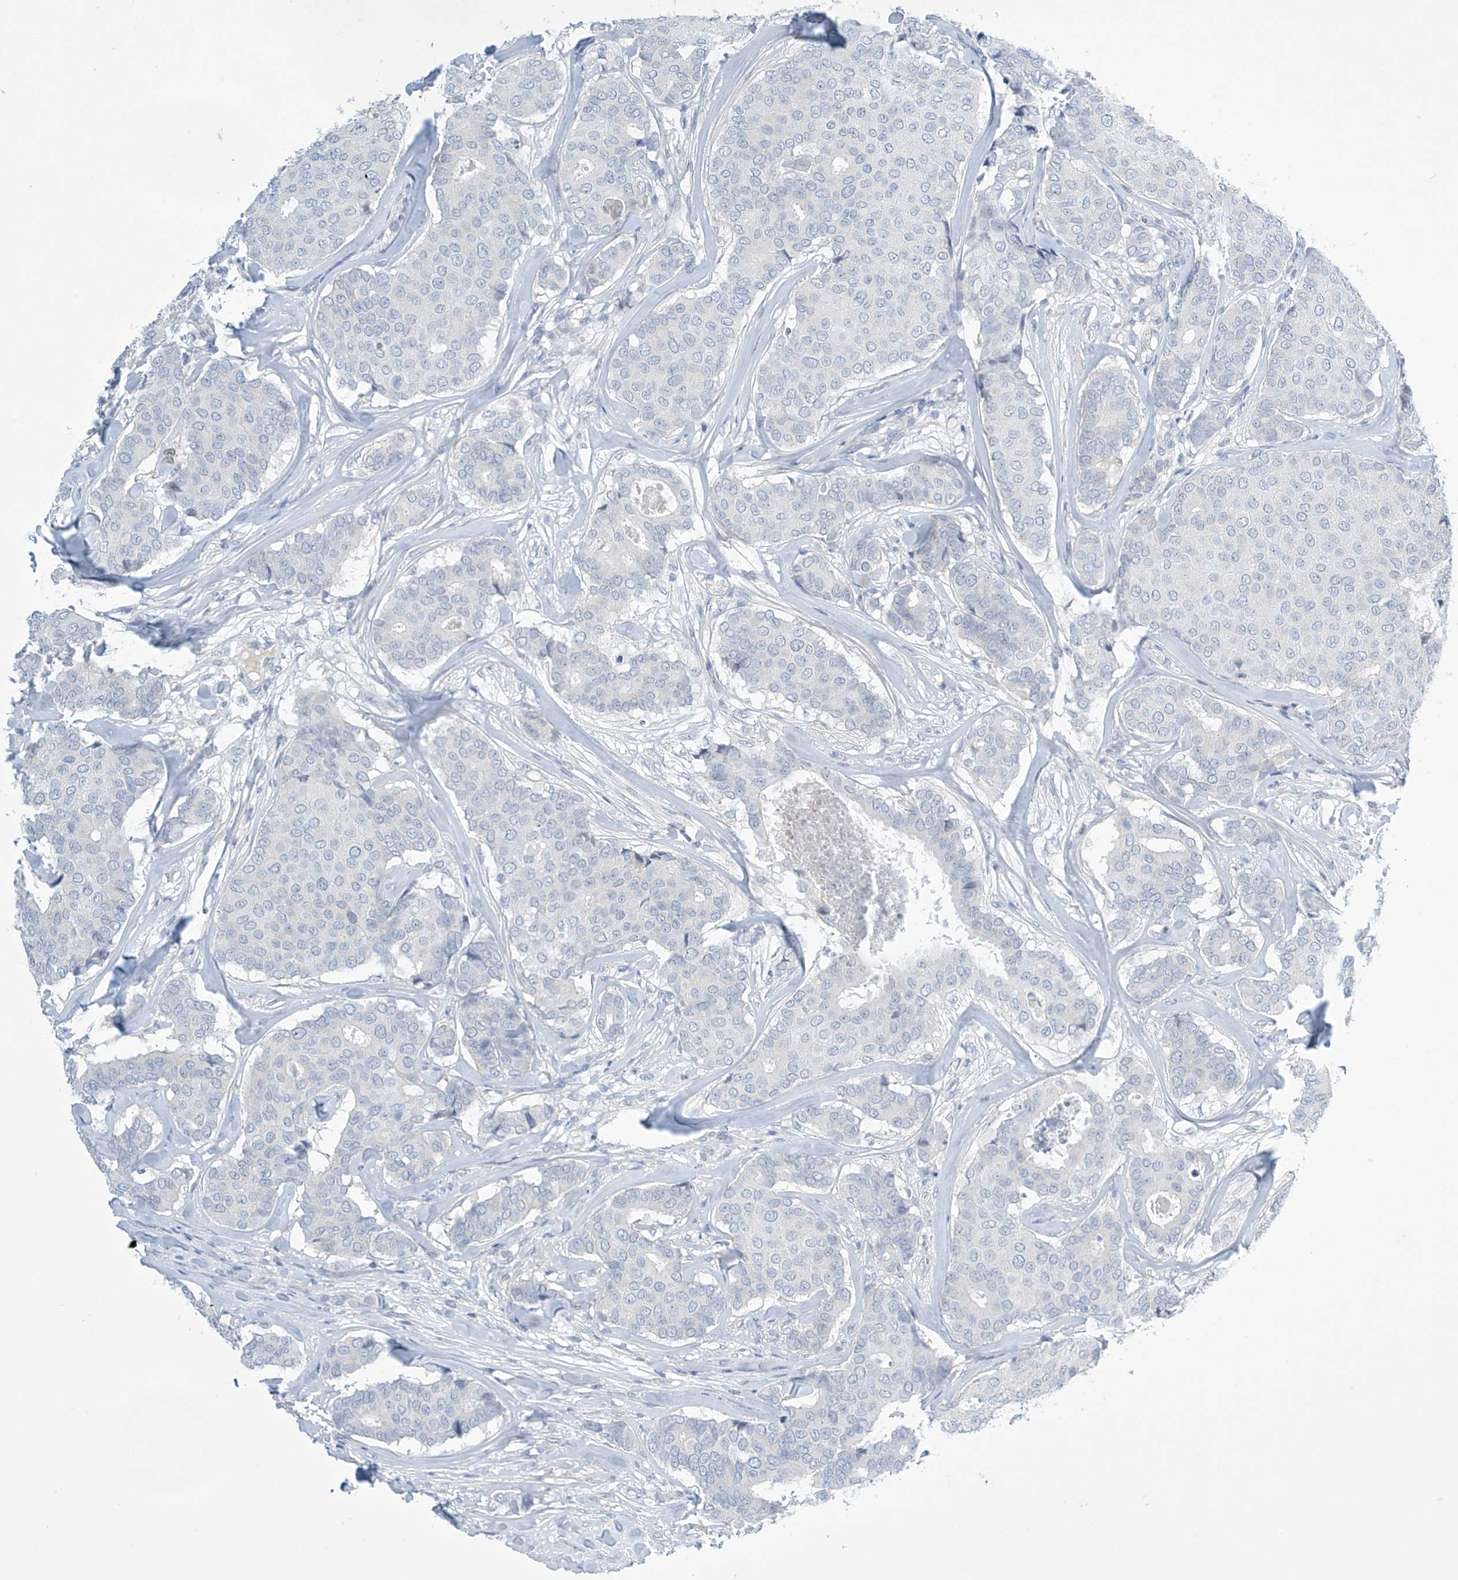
{"staining": {"intensity": "negative", "quantity": "none", "location": "none"}, "tissue": "breast cancer", "cell_type": "Tumor cells", "image_type": "cancer", "snomed": [{"axis": "morphology", "description": "Duct carcinoma"}, {"axis": "topography", "description": "Breast"}], "caption": "IHC of human breast cancer (intraductal carcinoma) demonstrates no staining in tumor cells.", "gene": "SLC35A5", "patient": {"sex": "female", "age": 75}}